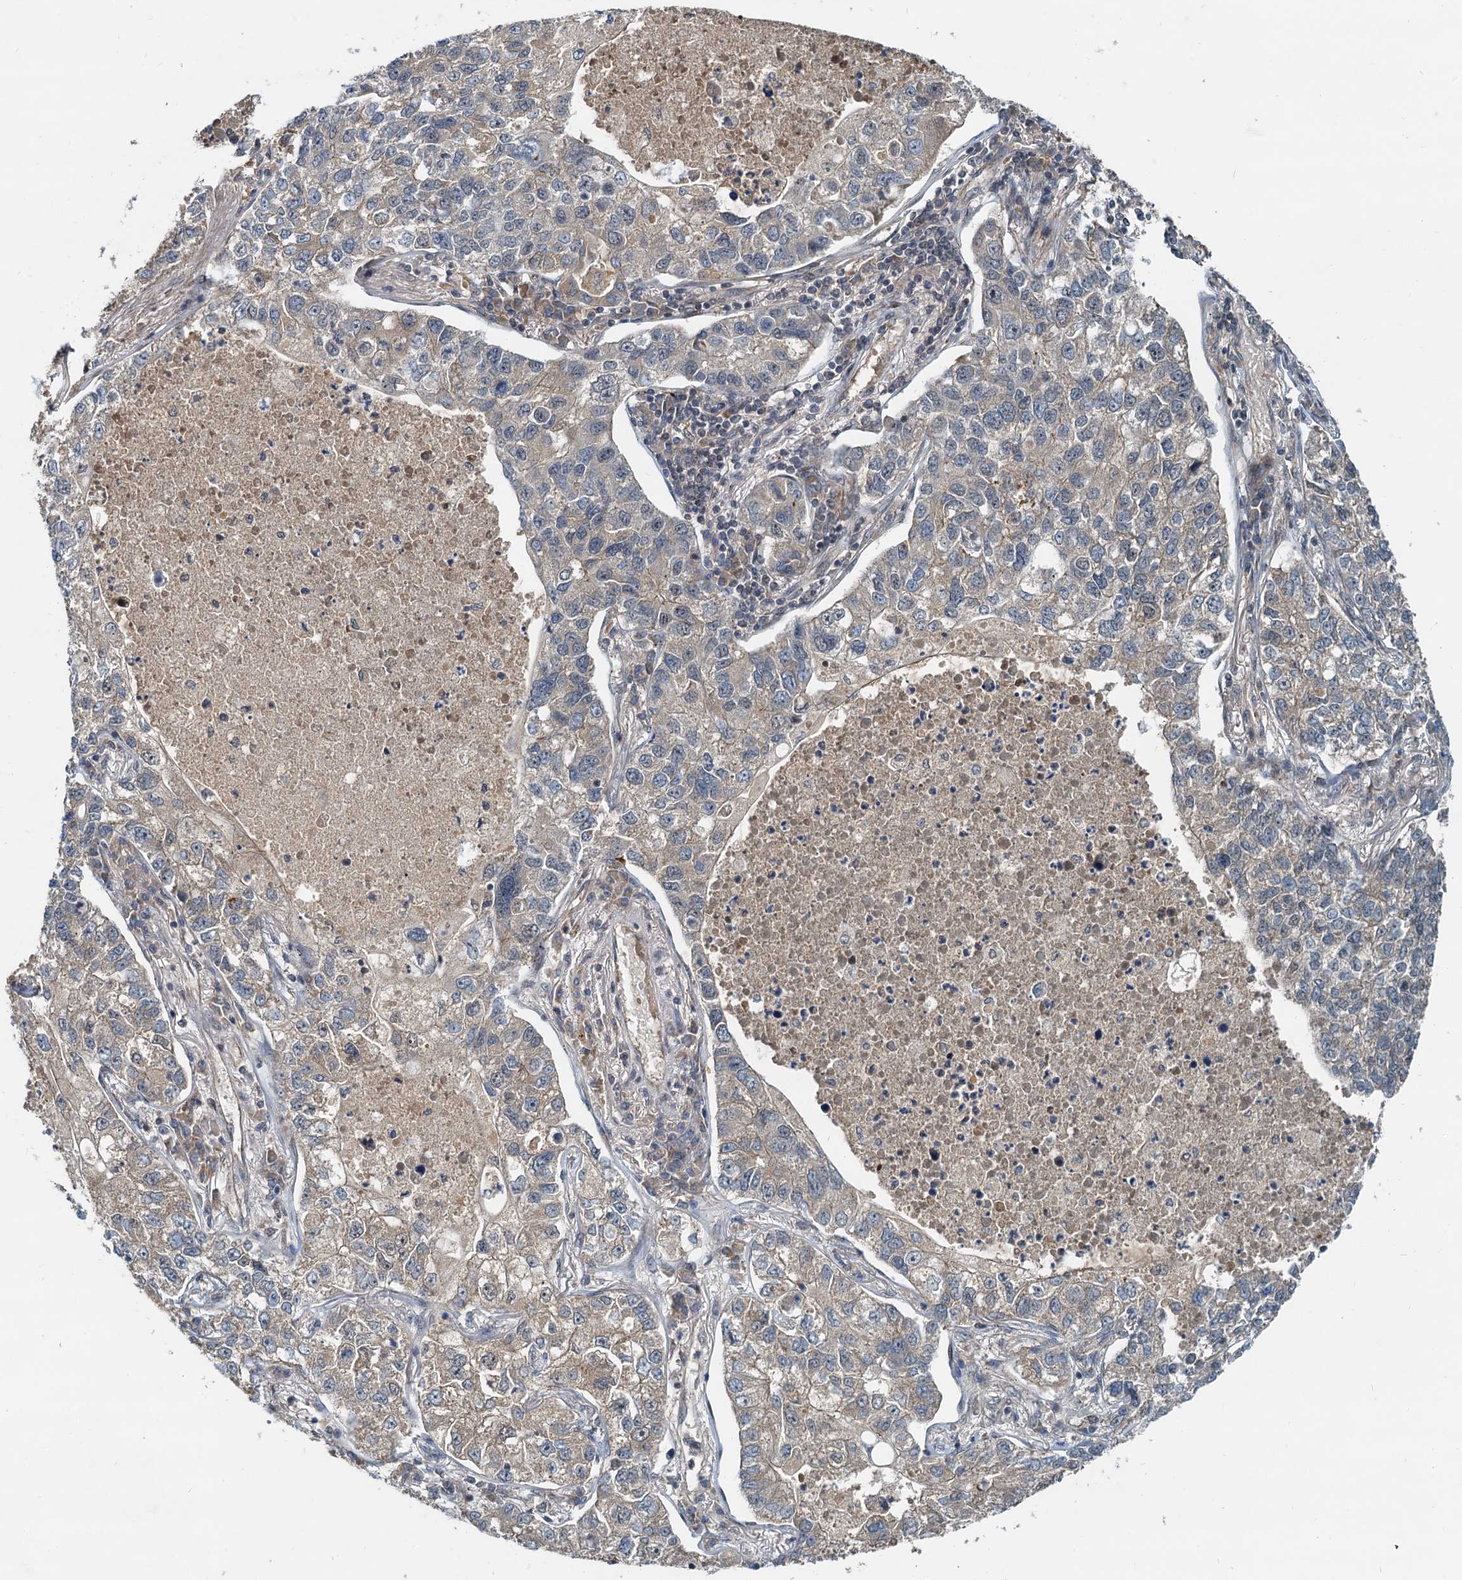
{"staining": {"intensity": "weak", "quantity": "25%-75%", "location": "cytoplasmic/membranous"}, "tissue": "lung cancer", "cell_type": "Tumor cells", "image_type": "cancer", "snomed": [{"axis": "morphology", "description": "Adenocarcinoma, NOS"}, {"axis": "topography", "description": "Lung"}], "caption": "Tumor cells show low levels of weak cytoplasmic/membranous positivity in about 25%-75% of cells in human adenocarcinoma (lung).", "gene": "CEP68", "patient": {"sex": "male", "age": 49}}